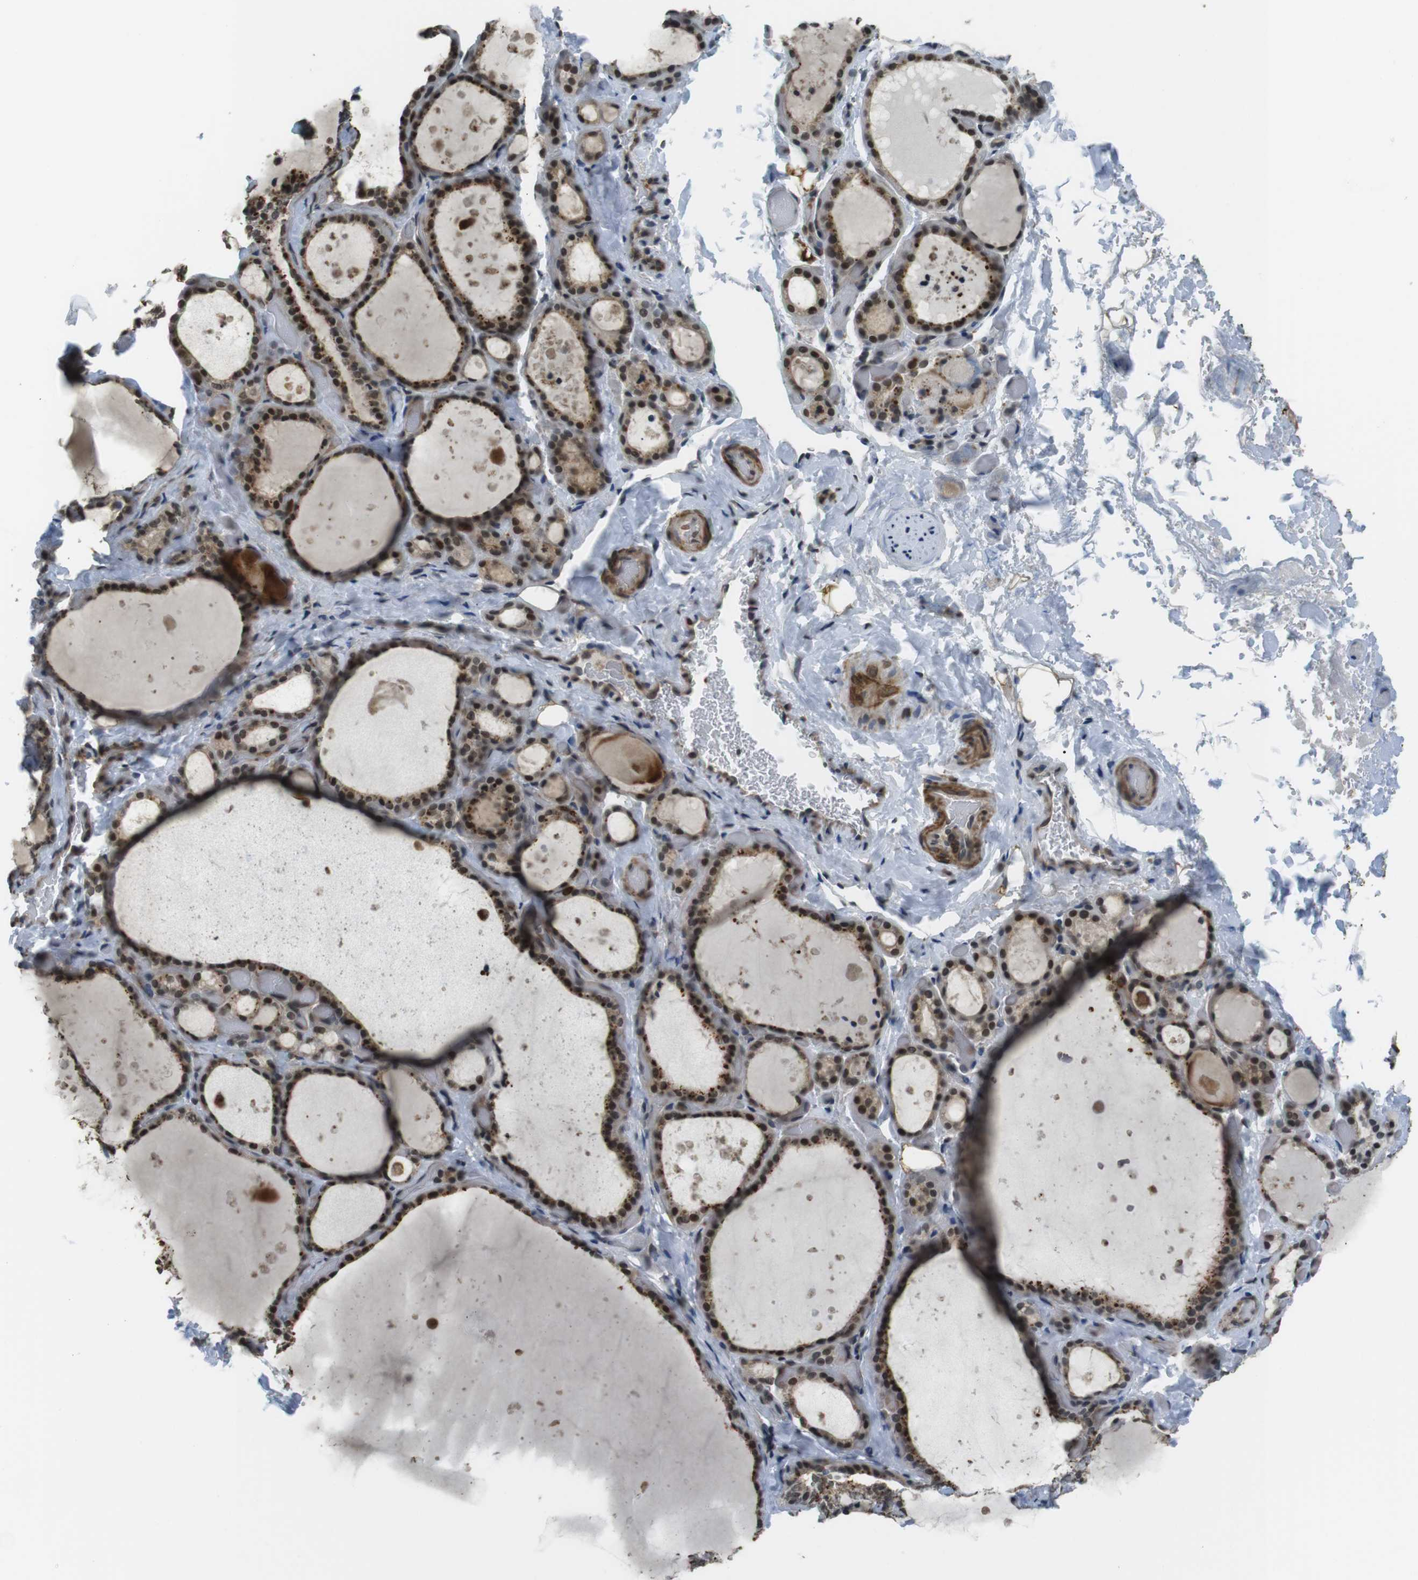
{"staining": {"intensity": "moderate", "quantity": ">75%", "location": "cytoplasmic/membranous,nuclear"}, "tissue": "thyroid gland", "cell_type": "Glandular cells", "image_type": "normal", "snomed": [{"axis": "morphology", "description": "Normal tissue, NOS"}, {"axis": "topography", "description": "Thyroid gland"}], "caption": "Immunohistochemistry (IHC) image of normal thyroid gland: human thyroid gland stained using IHC demonstrates medium levels of moderate protein expression localized specifically in the cytoplasmic/membranous,nuclear of glandular cells, appearing as a cytoplasmic/membranous,nuclear brown color.", "gene": "USP7", "patient": {"sex": "female", "age": 44}}